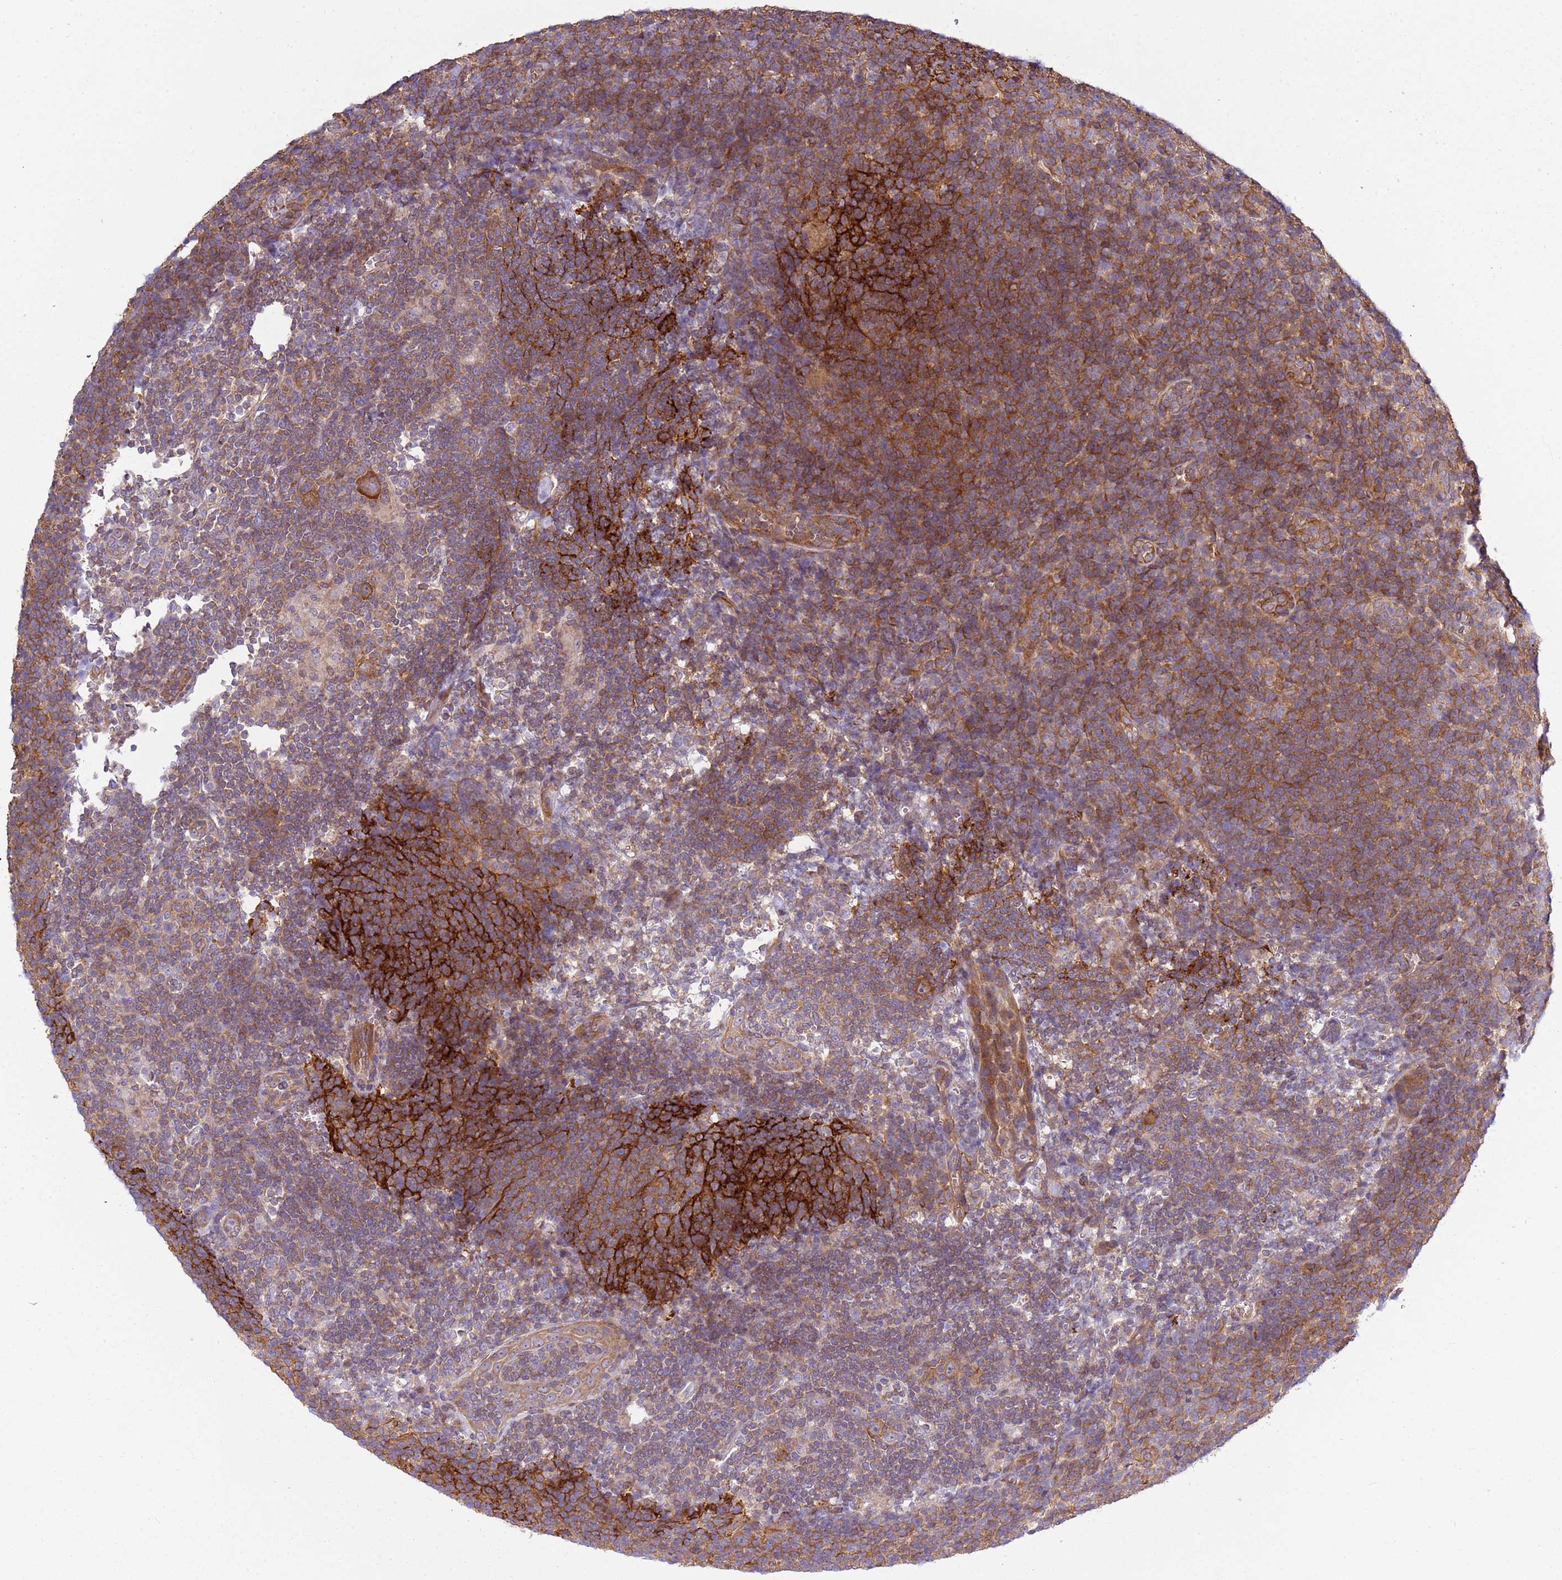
{"staining": {"intensity": "strong", "quantity": ">75%", "location": "cytoplasmic/membranous"}, "tissue": "lymphoma", "cell_type": "Tumor cells", "image_type": "cancer", "snomed": [{"axis": "morphology", "description": "Hodgkin's disease, NOS"}, {"axis": "topography", "description": "Lymph node"}], "caption": "Protein expression analysis of human lymphoma reveals strong cytoplasmic/membranous staining in about >75% of tumor cells. The staining was performed using DAB to visualize the protein expression in brown, while the nuclei were stained in blue with hematoxylin (Magnification: 20x).", "gene": "GNL1", "patient": {"sex": "female", "age": 57}}